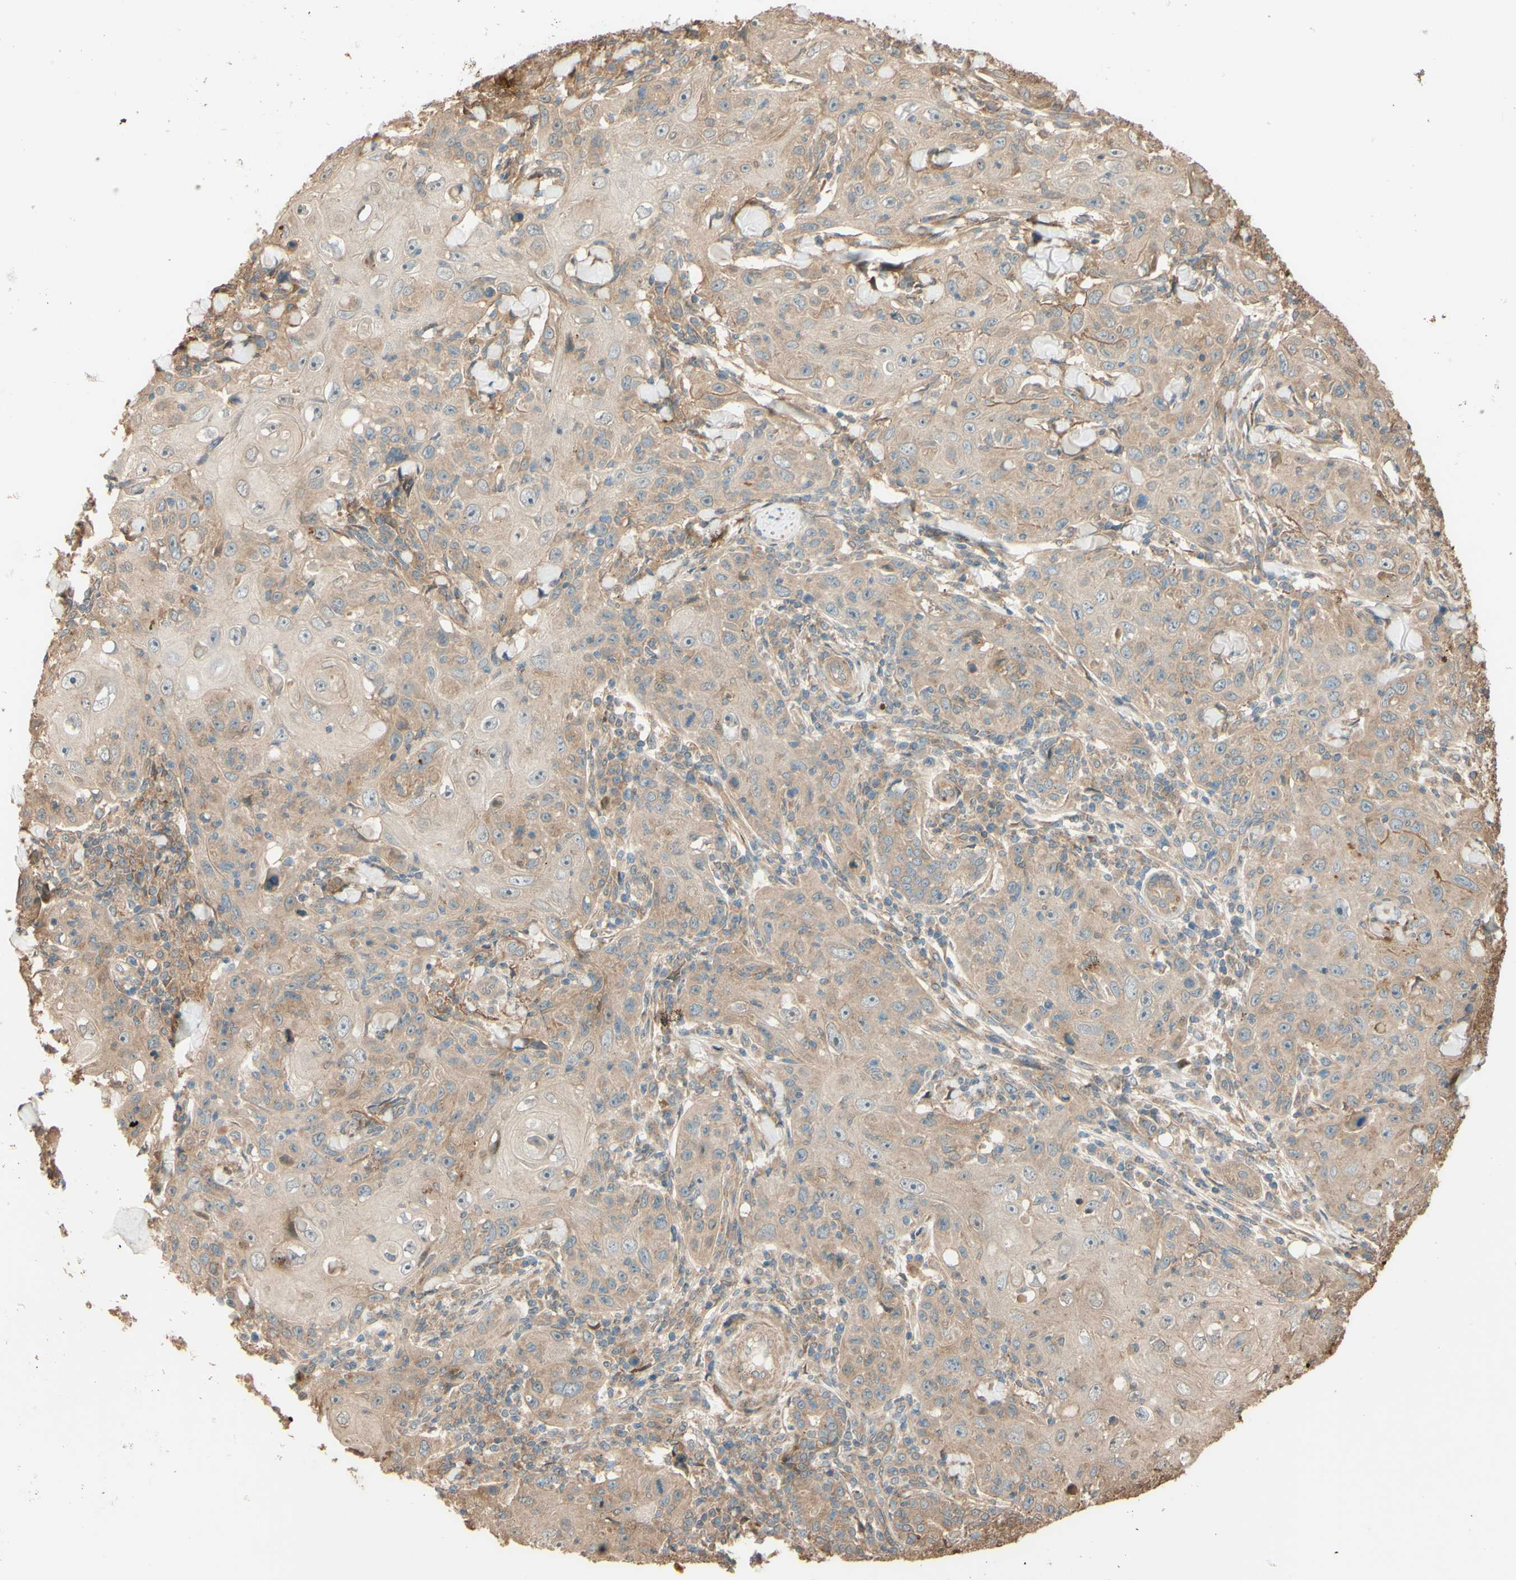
{"staining": {"intensity": "weak", "quantity": ">75%", "location": "cytoplasmic/membranous"}, "tissue": "skin cancer", "cell_type": "Tumor cells", "image_type": "cancer", "snomed": [{"axis": "morphology", "description": "Squamous cell carcinoma, NOS"}, {"axis": "topography", "description": "Skin"}], "caption": "Protein expression analysis of human skin squamous cell carcinoma reveals weak cytoplasmic/membranous expression in approximately >75% of tumor cells. (brown staining indicates protein expression, while blue staining denotes nuclei).", "gene": "RNF19A", "patient": {"sex": "female", "age": 88}}